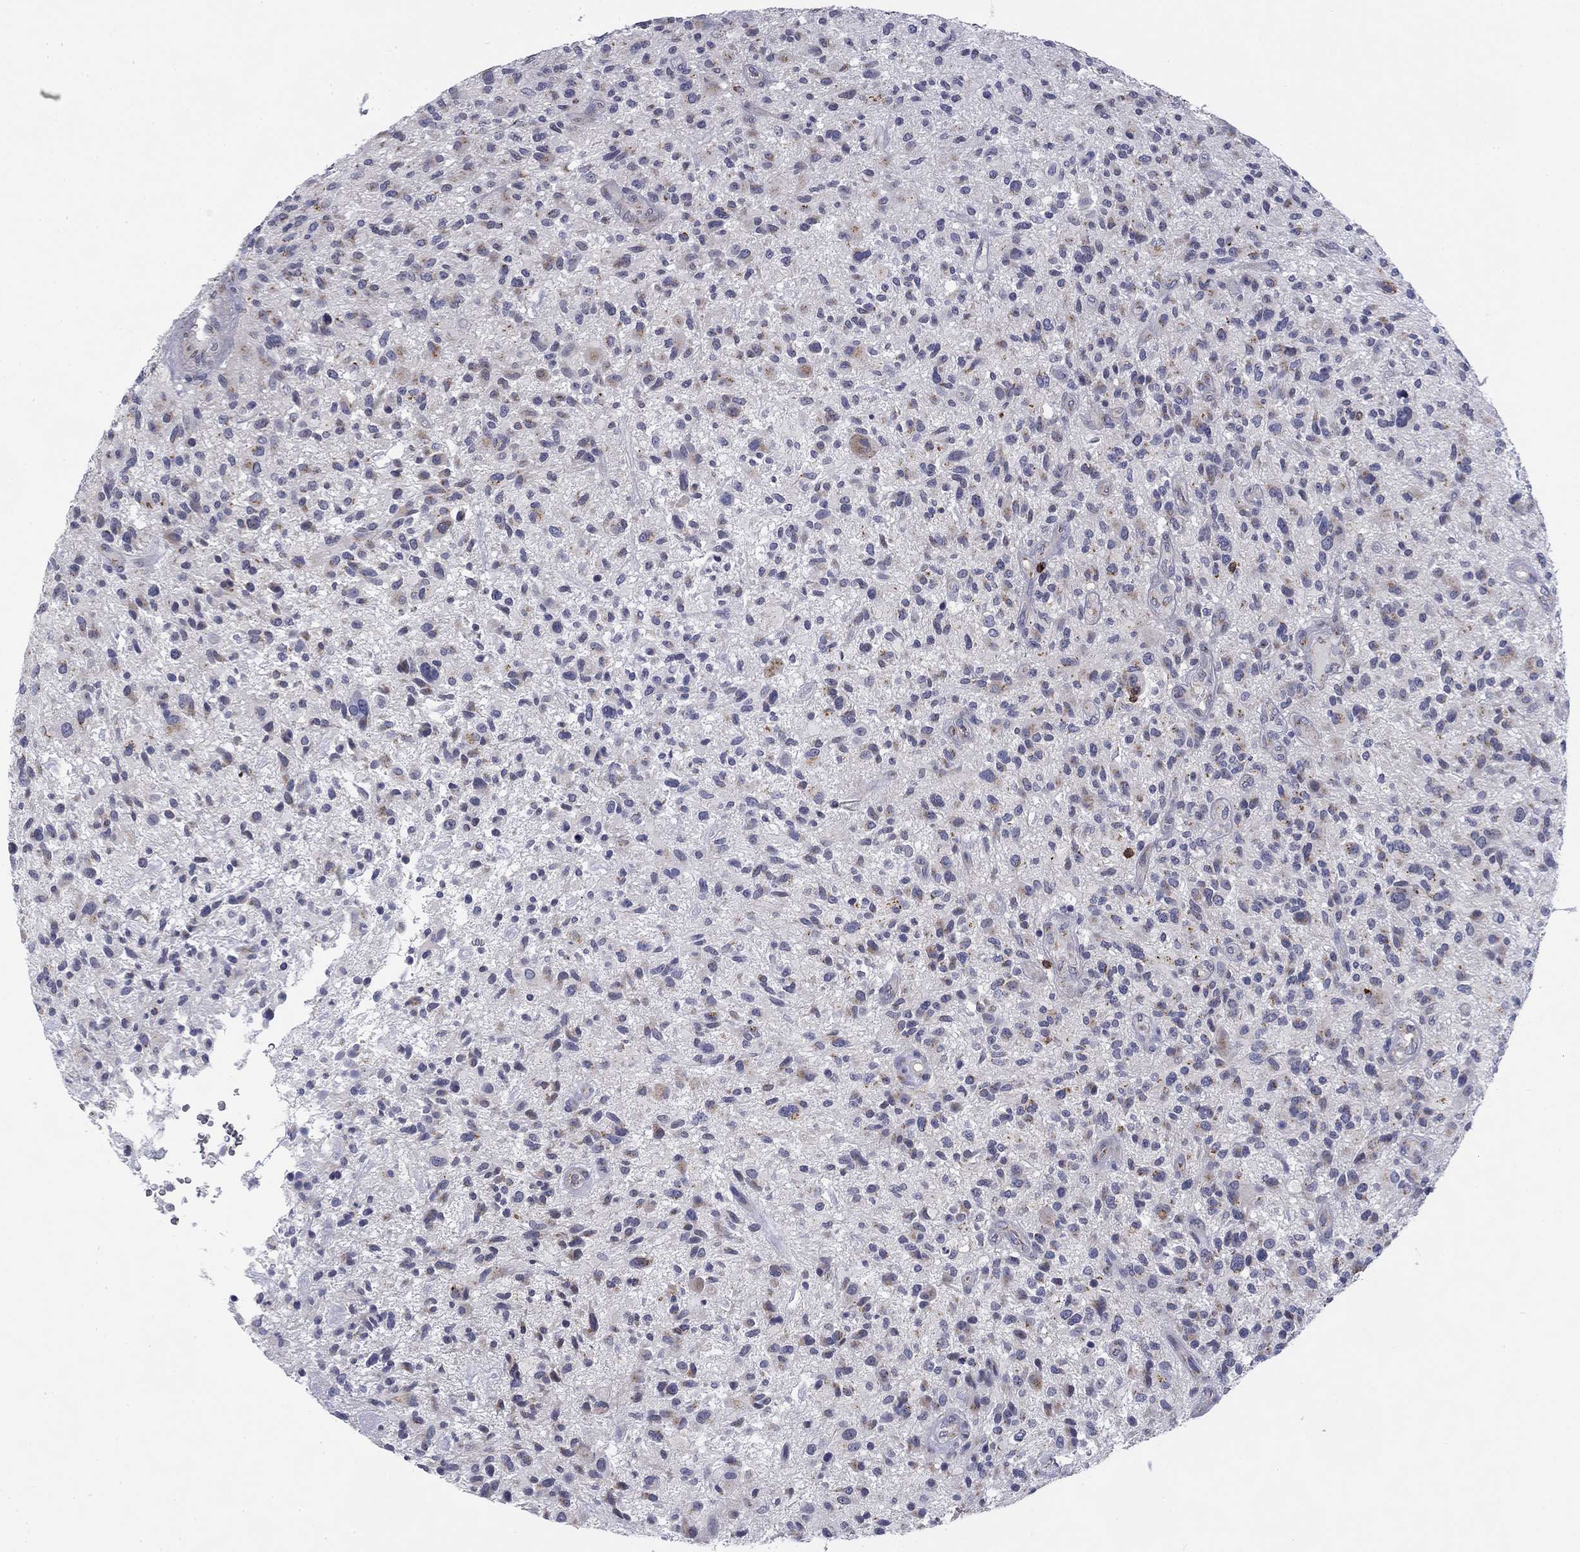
{"staining": {"intensity": "negative", "quantity": "none", "location": "none"}, "tissue": "glioma", "cell_type": "Tumor cells", "image_type": "cancer", "snomed": [{"axis": "morphology", "description": "Glioma, malignant, High grade"}, {"axis": "topography", "description": "Brain"}], "caption": "An IHC micrograph of malignant glioma (high-grade) is shown. There is no staining in tumor cells of malignant glioma (high-grade).", "gene": "TRAT1", "patient": {"sex": "male", "age": 47}}